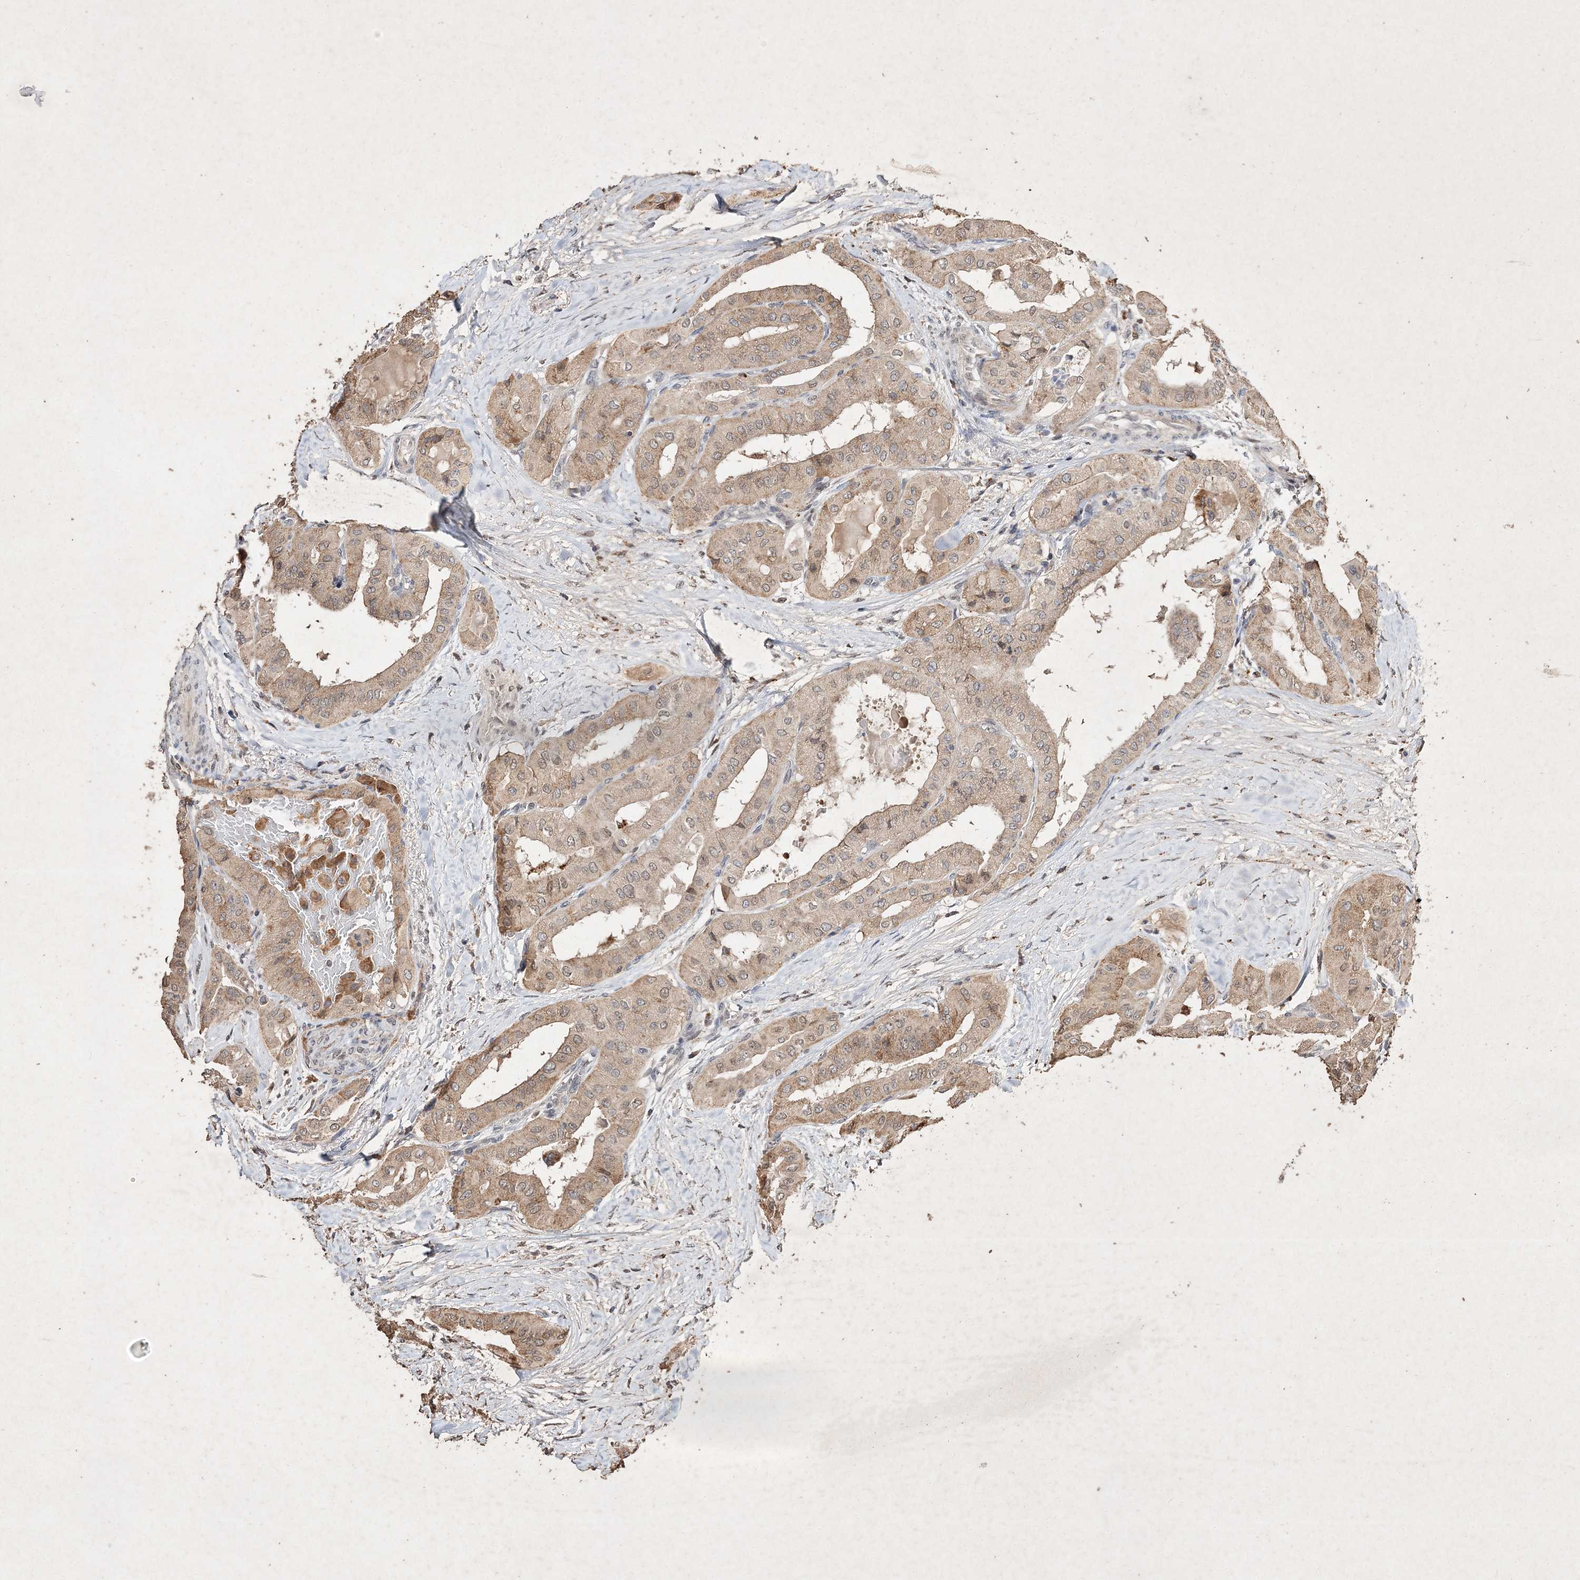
{"staining": {"intensity": "weak", "quantity": ">75%", "location": "cytoplasmic/membranous,nuclear"}, "tissue": "thyroid cancer", "cell_type": "Tumor cells", "image_type": "cancer", "snomed": [{"axis": "morphology", "description": "Papillary adenocarcinoma, NOS"}, {"axis": "topography", "description": "Thyroid gland"}], "caption": "Protein staining by immunohistochemistry reveals weak cytoplasmic/membranous and nuclear staining in approximately >75% of tumor cells in thyroid papillary adenocarcinoma. (DAB (3,3'-diaminobenzidine) IHC, brown staining for protein, blue staining for nuclei).", "gene": "C3orf38", "patient": {"sex": "female", "age": 59}}